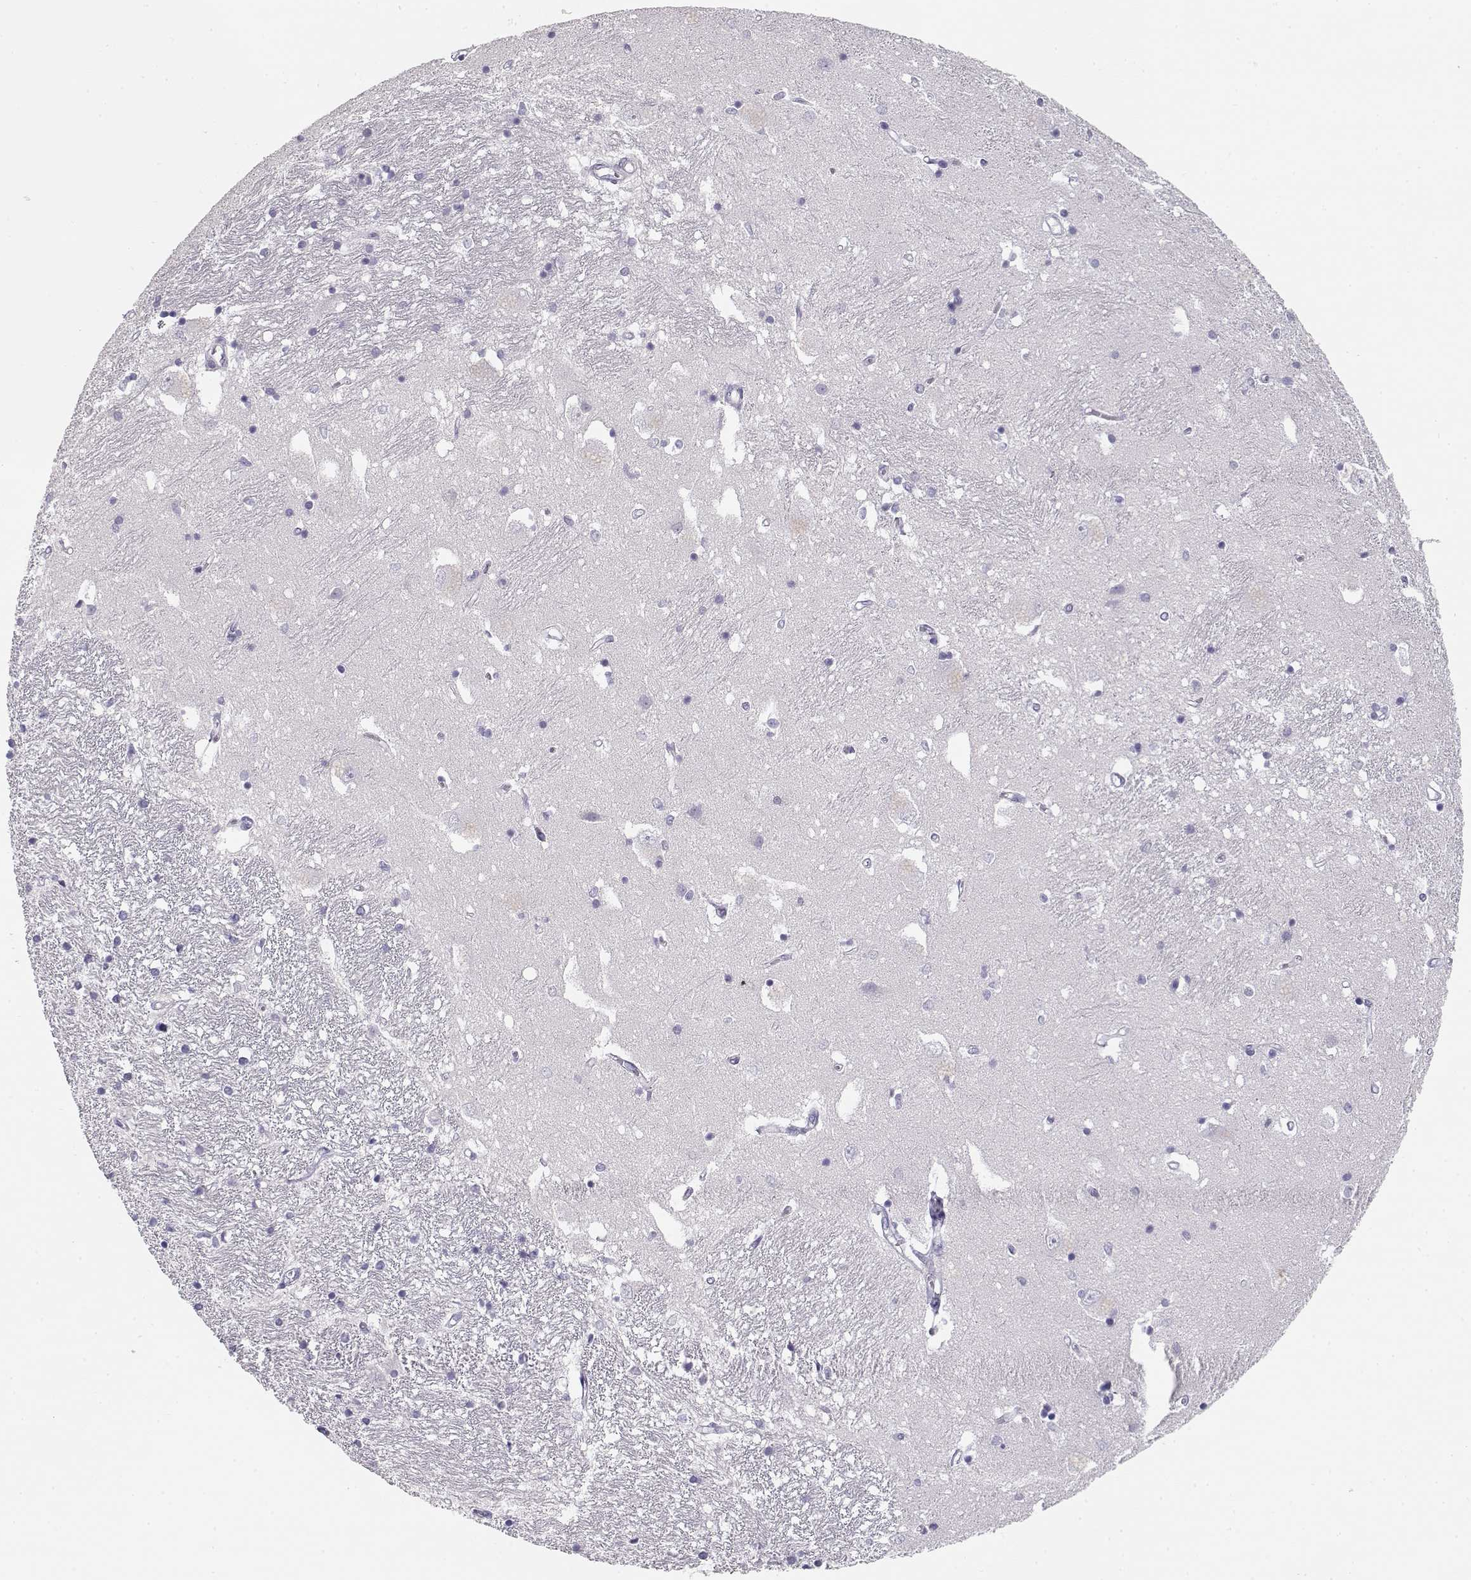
{"staining": {"intensity": "negative", "quantity": "none", "location": "none"}, "tissue": "caudate", "cell_type": "Glial cells", "image_type": "normal", "snomed": [{"axis": "morphology", "description": "Normal tissue, NOS"}, {"axis": "topography", "description": "Lateral ventricle wall"}], "caption": "Histopathology image shows no significant protein staining in glial cells of benign caudate. (DAB immunohistochemistry (IHC) visualized using brightfield microscopy, high magnification).", "gene": "NUTM1", "patient": {"sex": "female", "age": 71}}